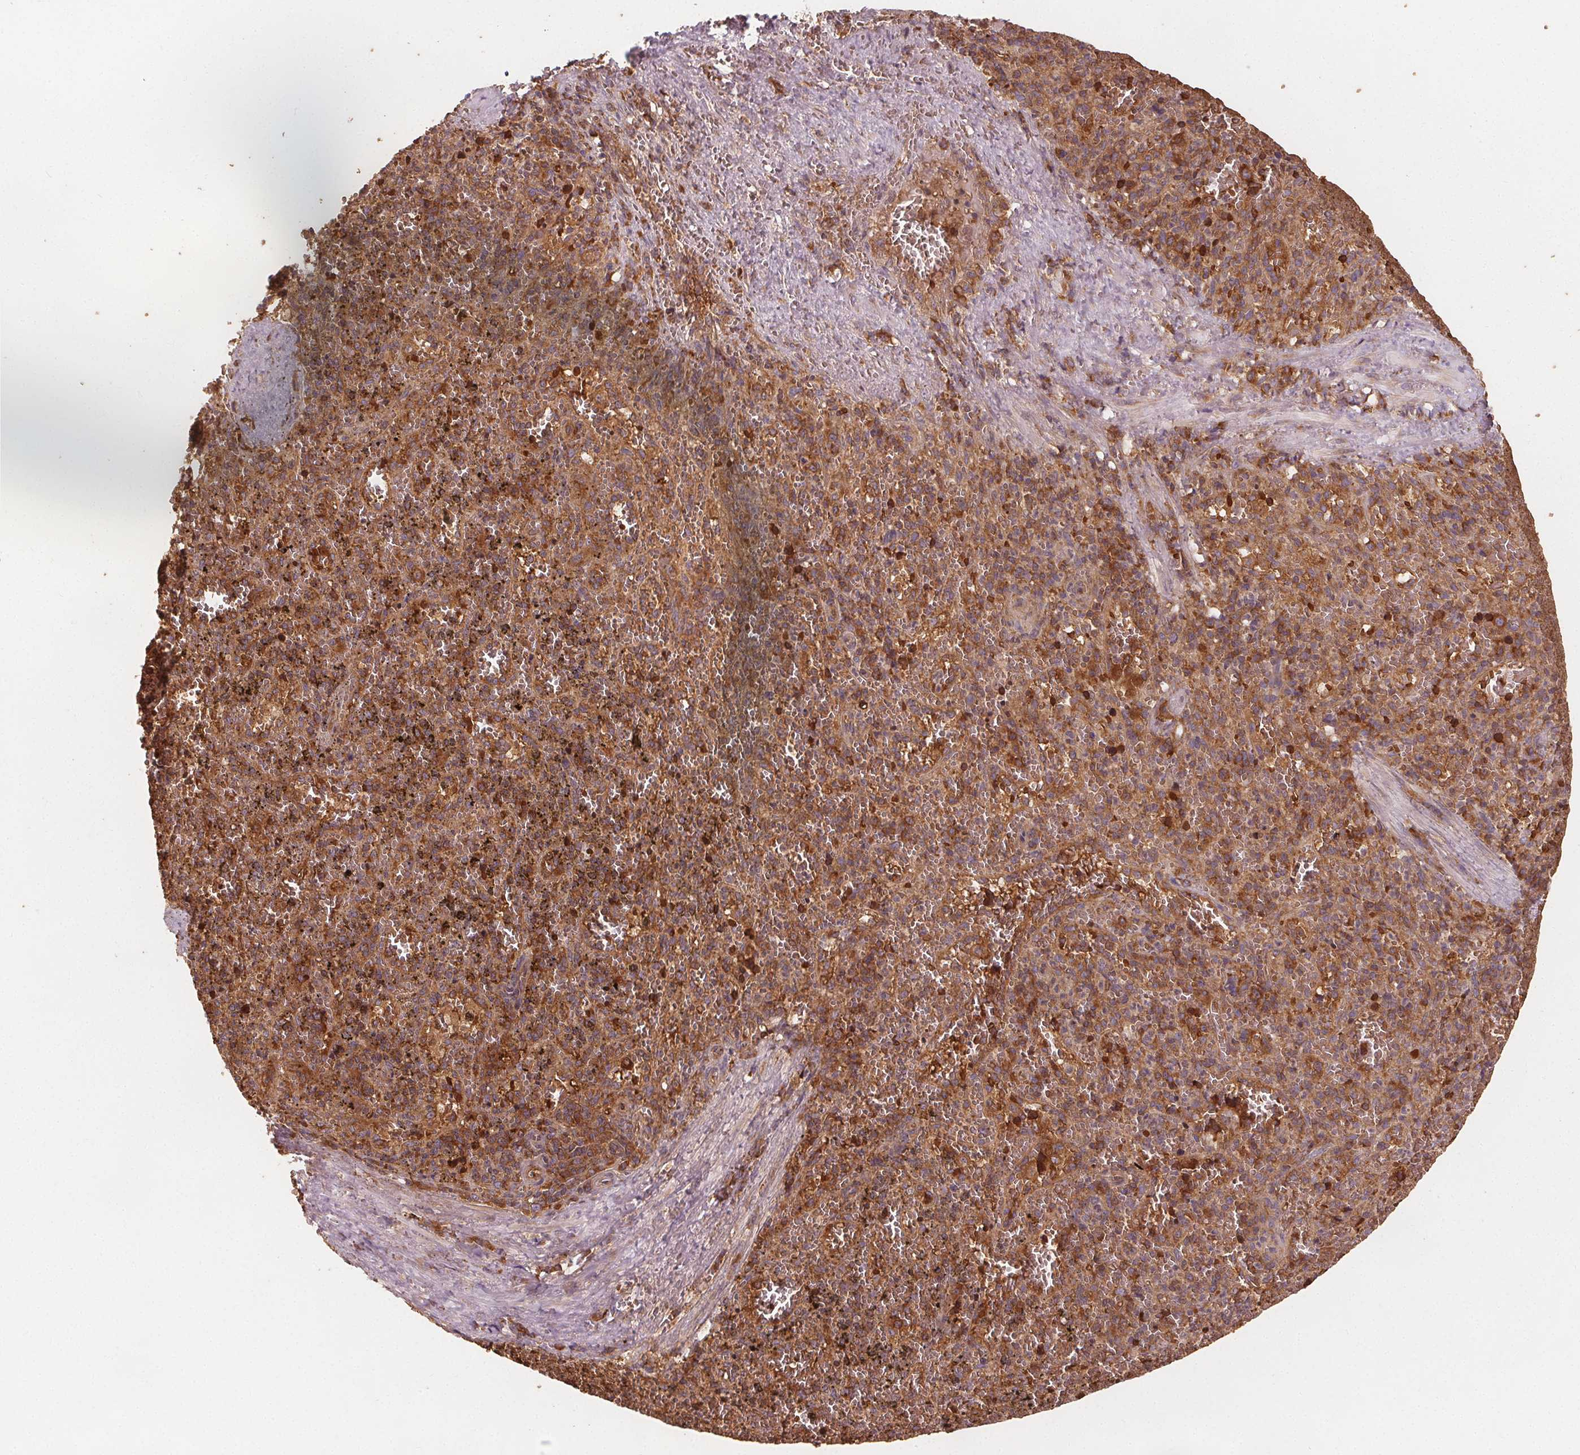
{"staining": {"intensity": "moderate", "quantity": ">75%", "location": "cytoplasmic/membranous"}, "tissue": "spleen", "cell_type": "Cells in red pulp", "image_type": "normal", "snomed": [{"axis": "morphology", "description": "Normal tissue, NOS"}, {"axis": "topography", "description": "Spleen"}], "caption": "Unremarkable spleen demonstrates moderate cytoplasmic/membranous positivity in about >75% of cells in red pulp, visualized by immunohistochemistry. The staining was performed using DAB (3,3'-diaminobenzidine) to visualize the protein expression in brown, while the nuclei were stained in blue with hematoxylin (Magnification: 20x).", "gene": "EIF3D", "patient": {"sex": "female", "age": 50}}